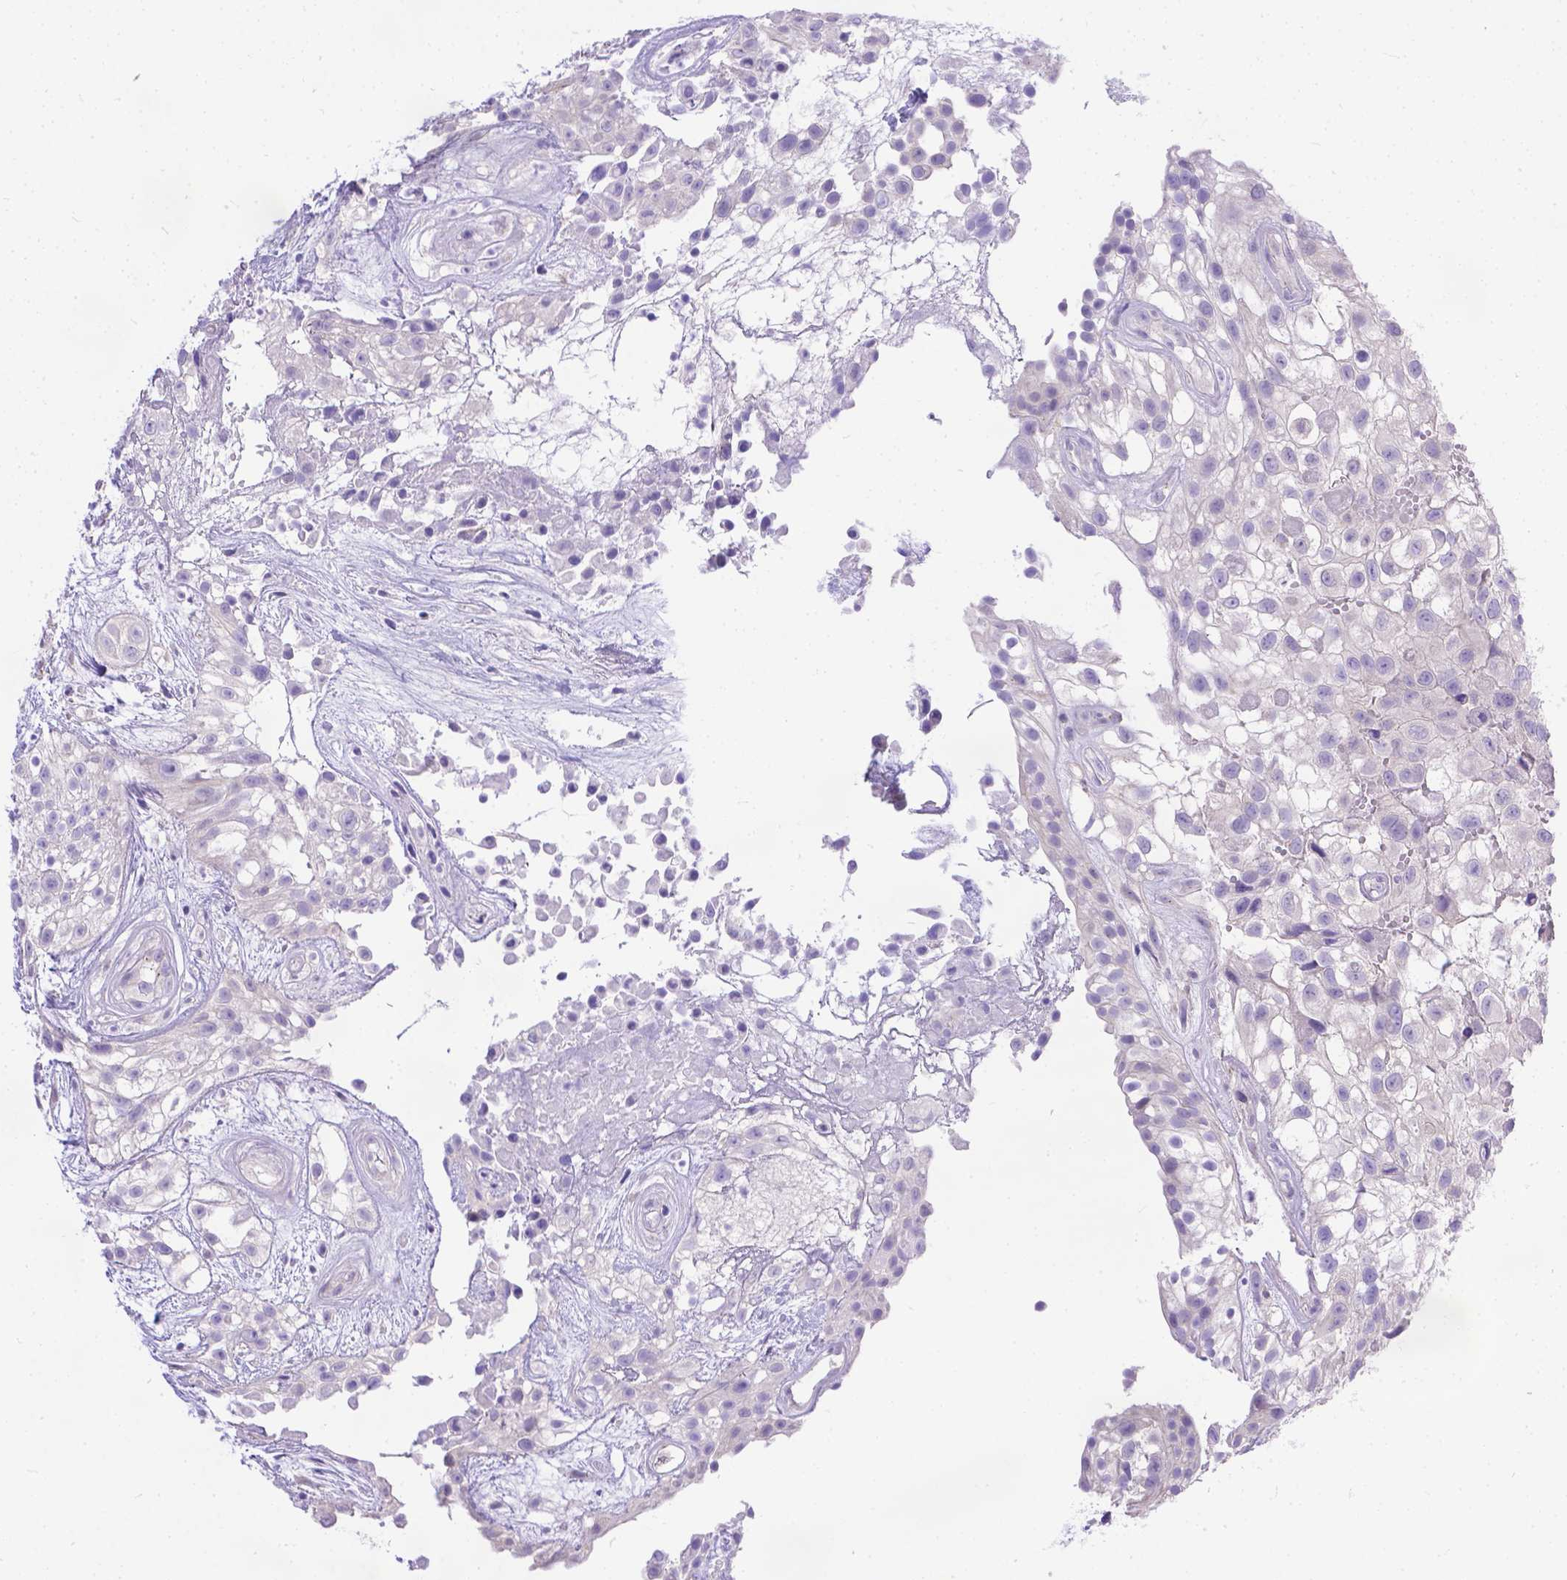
{"staining": {"intensity": "negative", "quantity": "none", "location": "none"}, "tissue": "urothelial cancer", "cell_type": "Tumor cells", "image_type": "cancer", "snomed": [{"axis": "morphology", "description": "Urothelial carcinoma, High grade"}, {"axis": "topography", "description": "Urinary bladder"}], "caption": "High-grade urothelial carcinoma was stained to show a protein in brown. There is no significant positivity in tumor cells. (DAB IHC with hematoxylin counter stain).", "gene": "TTLL6", "patient": {"sex": "male", "age": 56}}